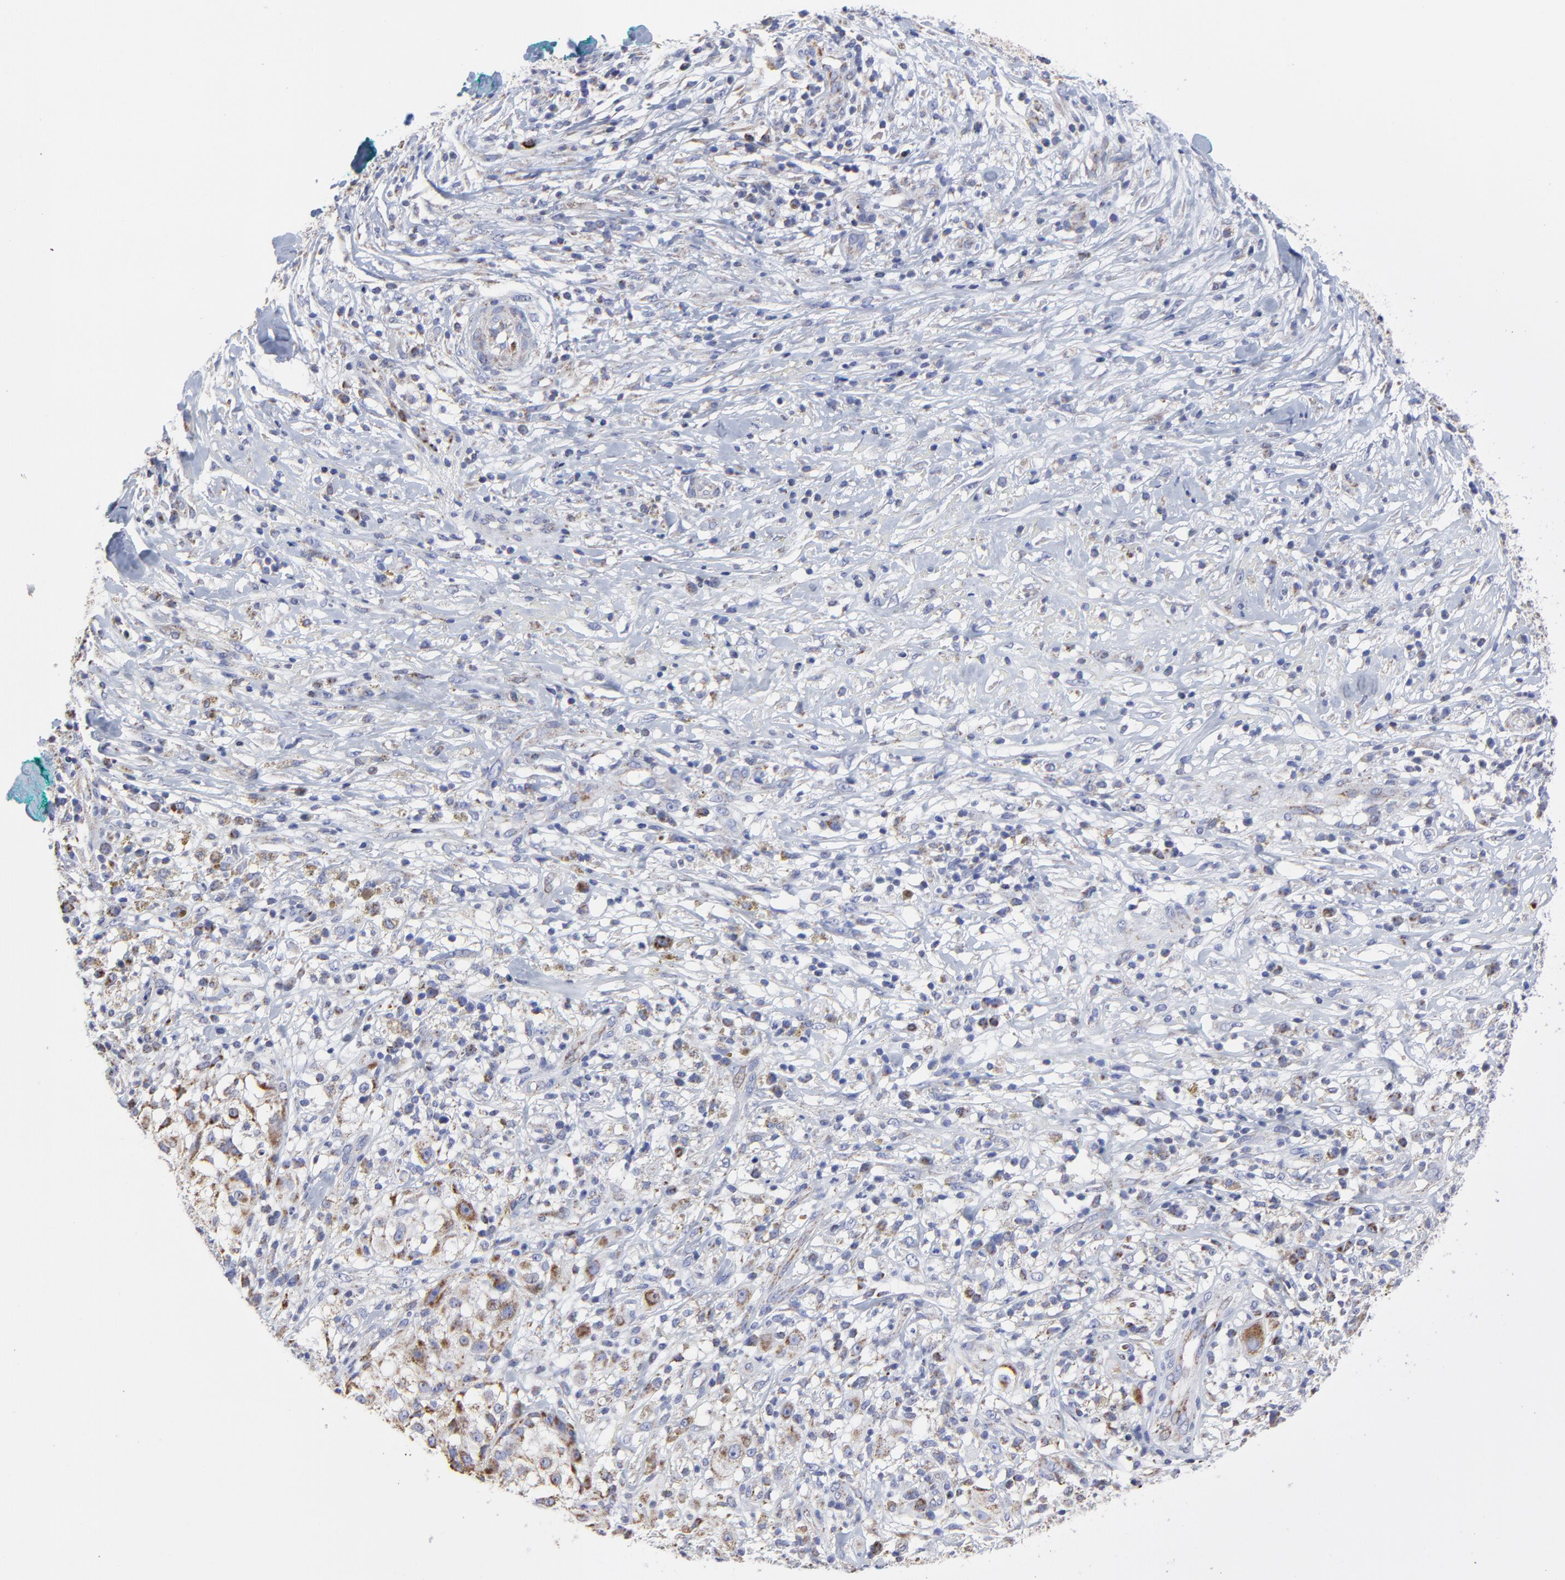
{"staining": {"intensity": "weak", "quantity": "25%-75%", "location": "cytoplasmic/membranous"}, "tissue": "melanoma", "cell_type": "Tumor cells", "image_type": "cancer", "snomed": [{"axis": "morphology", "description": "Necrosis, NOS"}, {"axis": "morphology", "description": "Malignant melanoma, NOS"}, {"axis": "topography", "description": "Skin"}], "caption": "Protein staining shows weak cytoplasmic/membranous staining in about 25%-75% of tumor cells in malignant melanoma. (DAB (3,3'-diaminobenzidine) IHC, brown staining for protein, blue staining for nuclei).", "gene": "PINK1", "patient": {"sex": "female", "age": 87}}